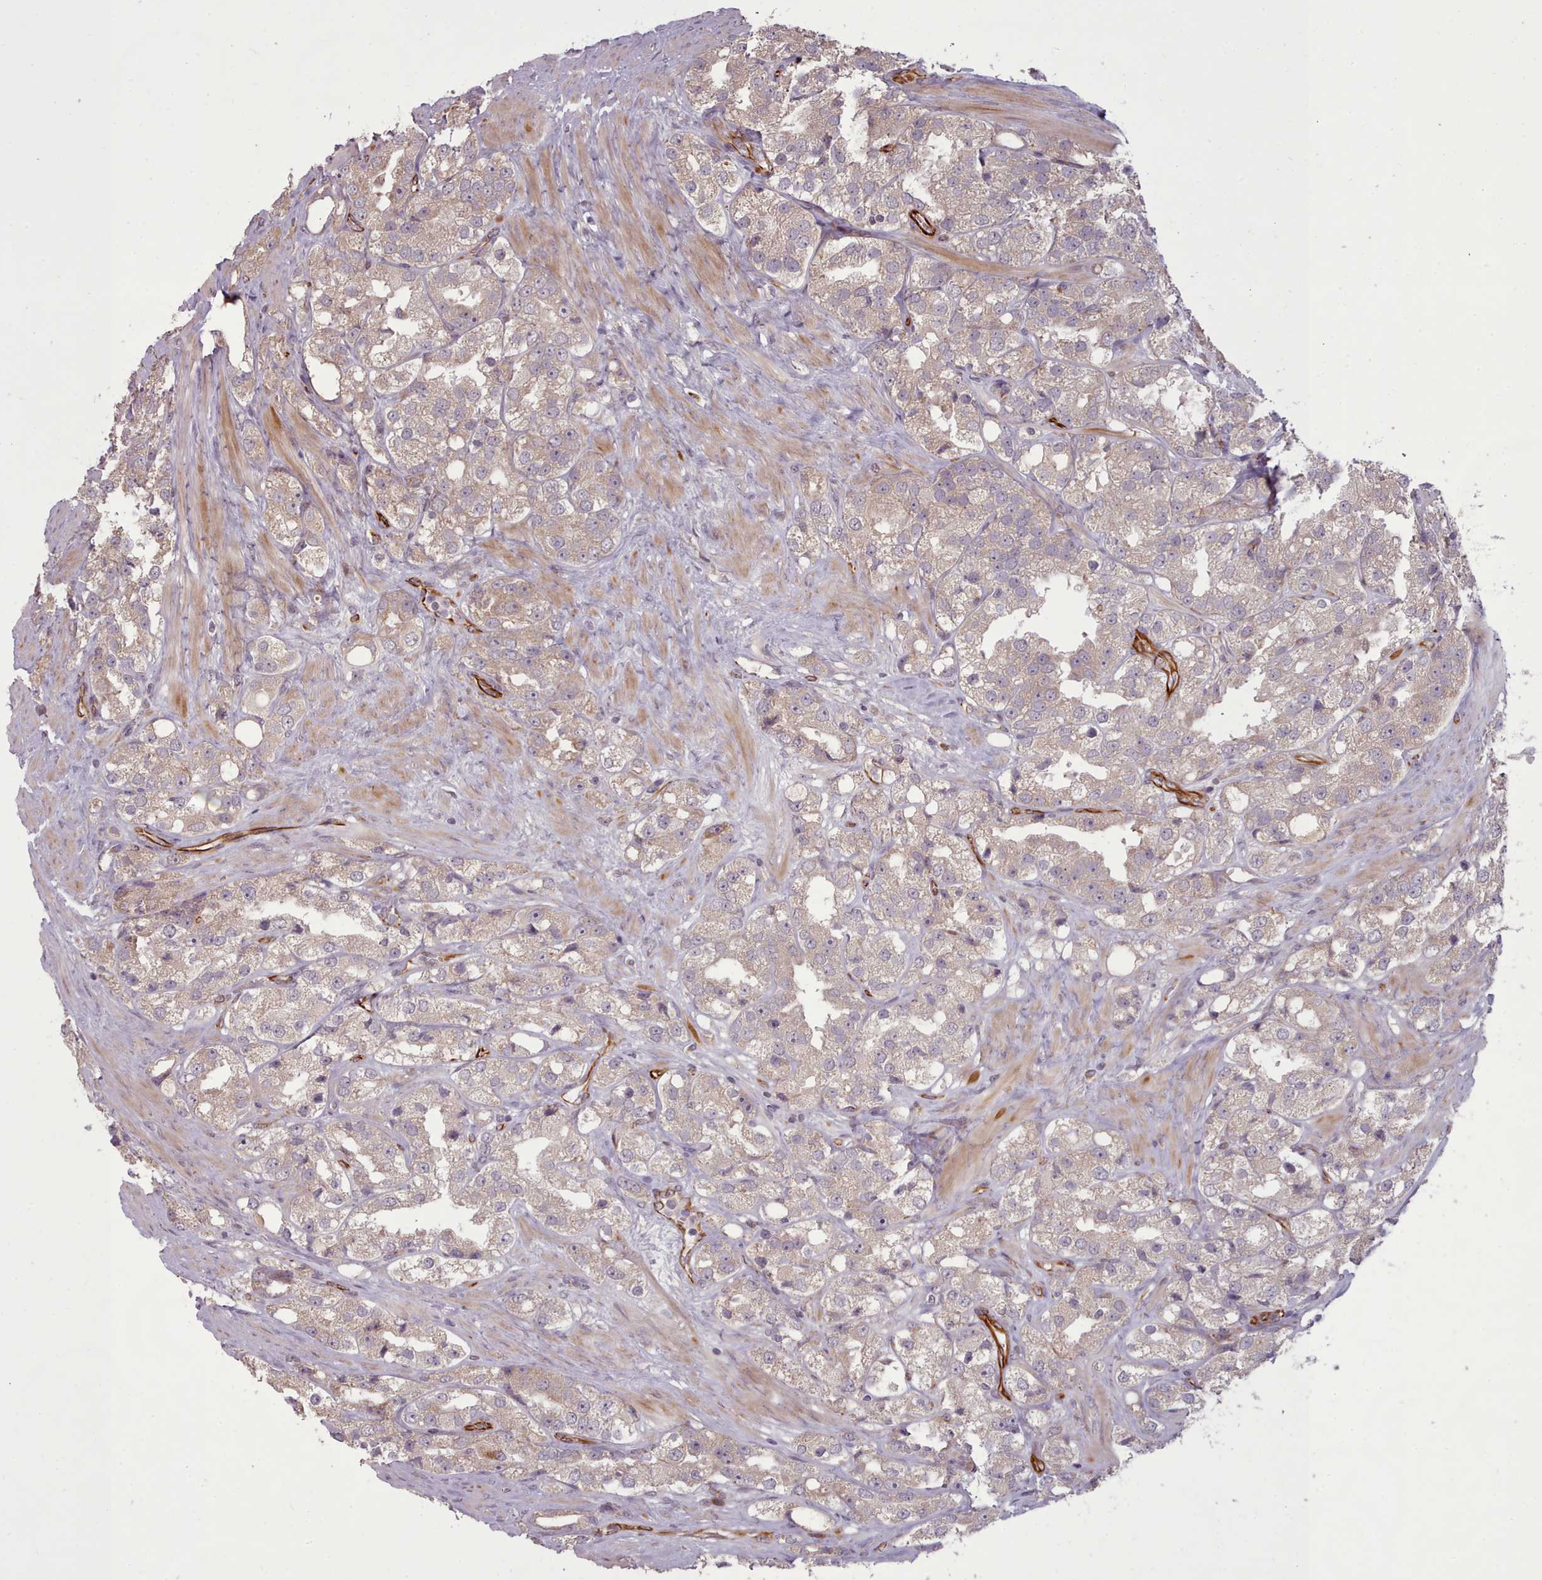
{"staining": {"intensity": "weak", "quantity": "25%-75%", "location": "cytoplasmic/membranous"}, "tissue": "prostate cancer", "cell_type": "Tumor cells", "image_type": "cancer", "snomed": [{"axis": "morphology", "description": "Adenocarcinoma, NOS"}, {"axis": "topography", "description": "Prostate"}], "caption": "A micrograph showing weak cytoplasmic/membranous staining in approximately 25%-75% of tumor cells in adenocarcinoma (prostate), as visualized by brown immunohistochemical staining.", "gene": "GBGT1", "patient": {"sex": "male", "age": 79}}